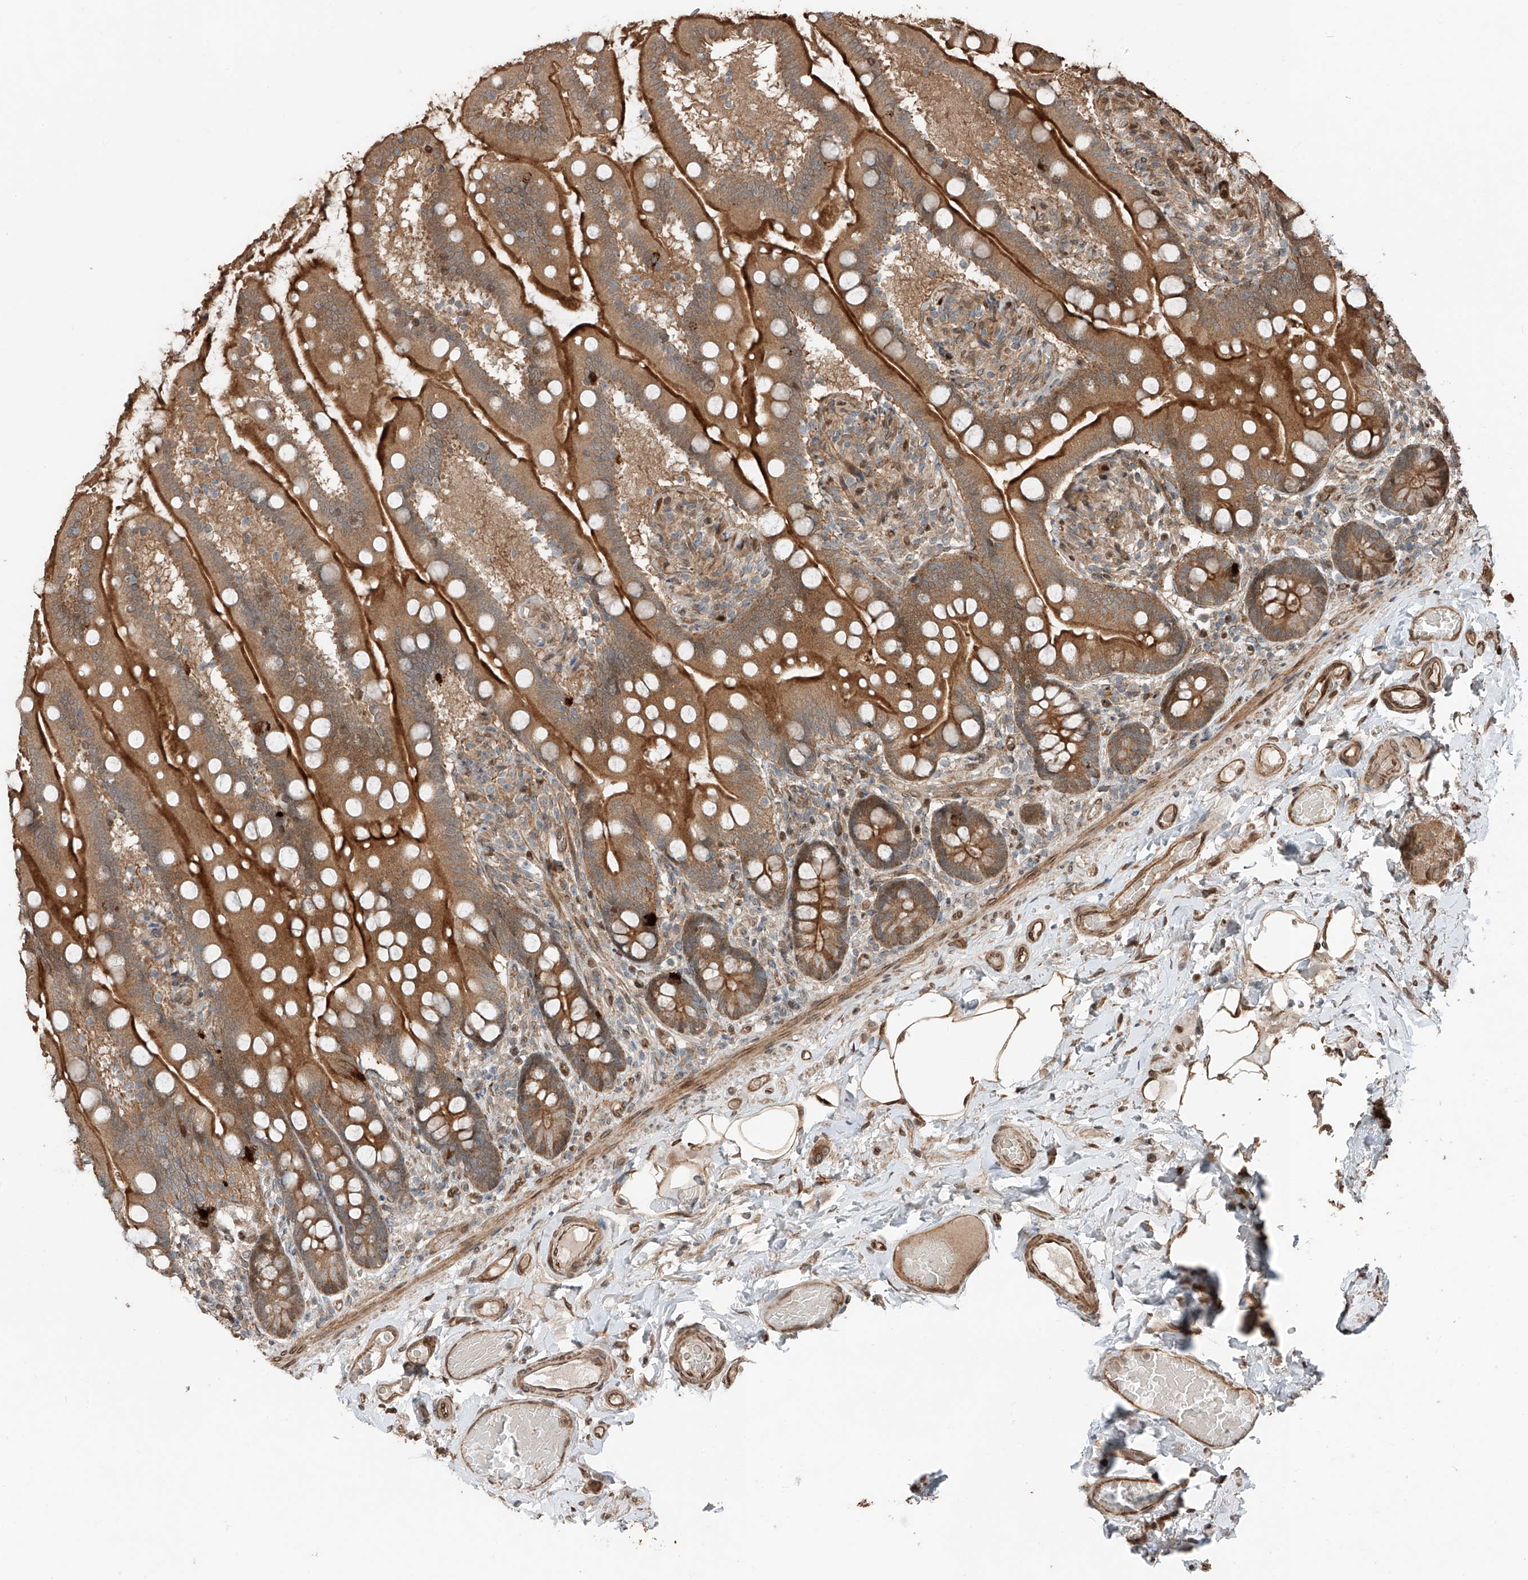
{"staining": {"intensity": "moderate", "quantity": ">75%", "location": "cytoplasmic/membranous"}, "tissue": "small intestine", "cell_type": "Glandular cells", "image_type": "normal", "snomed": [{"axis": "morphology", "description": "Normal tissue, NOS"}, {"axis": "topography", "description": "Small intestine"}], "caption": "The image shows immunohistochemical staining of normal small intestine. There is moderate cytoplasmic/membranous positivity is present in about >75% of glandular cells.", "gene": "CEP162", "patient": {"sex": "female", "age": 64}}